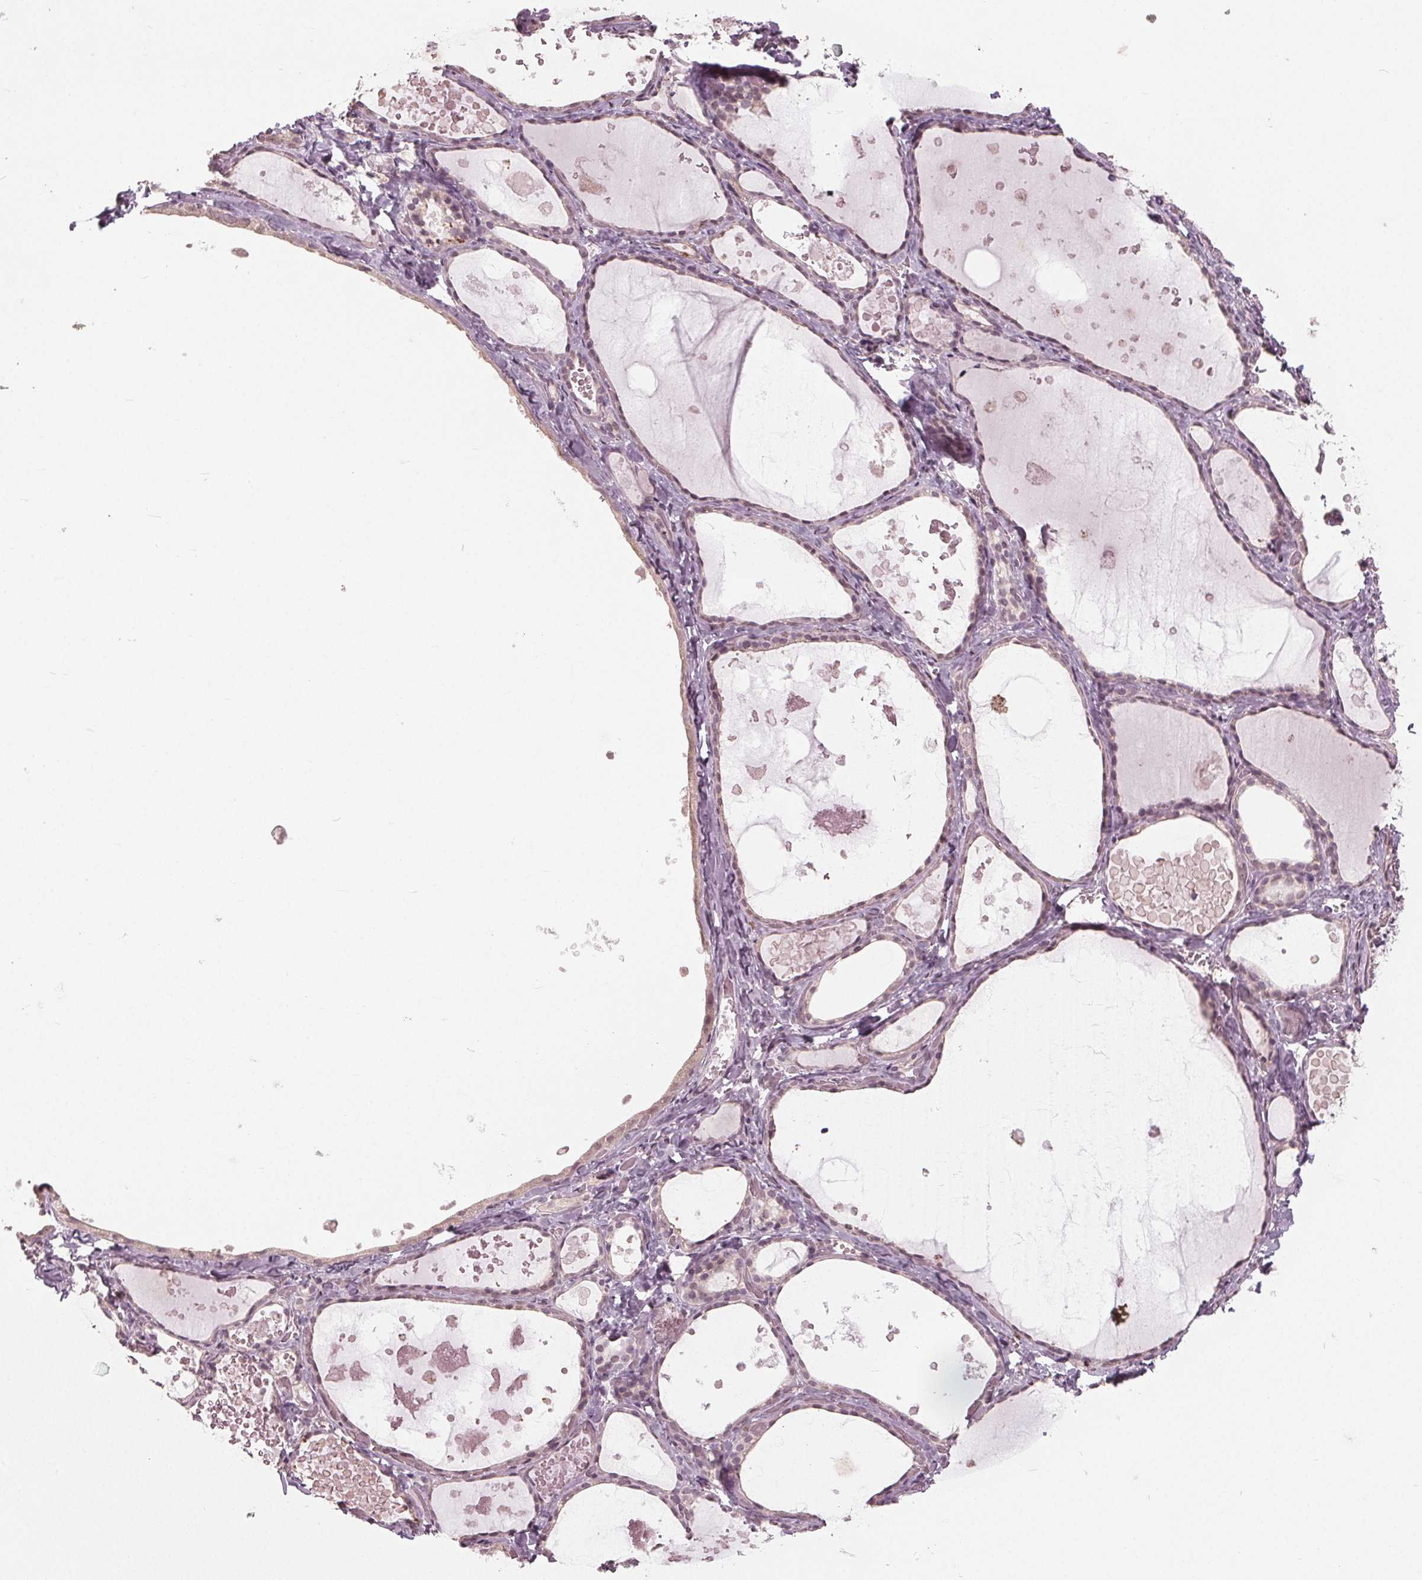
{"staining": {"intensity": "negative", "quantity": "none", "location": "none"}, "tissue": "thyroid gland", "cell_type": "Glandular cells", "image_type": "normal", "snomed": [{"axis": "morphology", "description": "Normal tissue, NOS"}, {"axis": "topography", "description": "Thyroid gland"}], "caption": "IHC micrograph of normal thyroid gland: thyroid gland stained with DAB (3,3'-diaminobenzidine) reveals no significant protein expression in glandular cells. (Stains: DAB immunohistochemistry (IHC) with hematoxylin counter stain, Microscopy: brightfield microscopy at high magnification).", "gene": "CXCL16", "patient": {"sex": "female", "age": 56}}